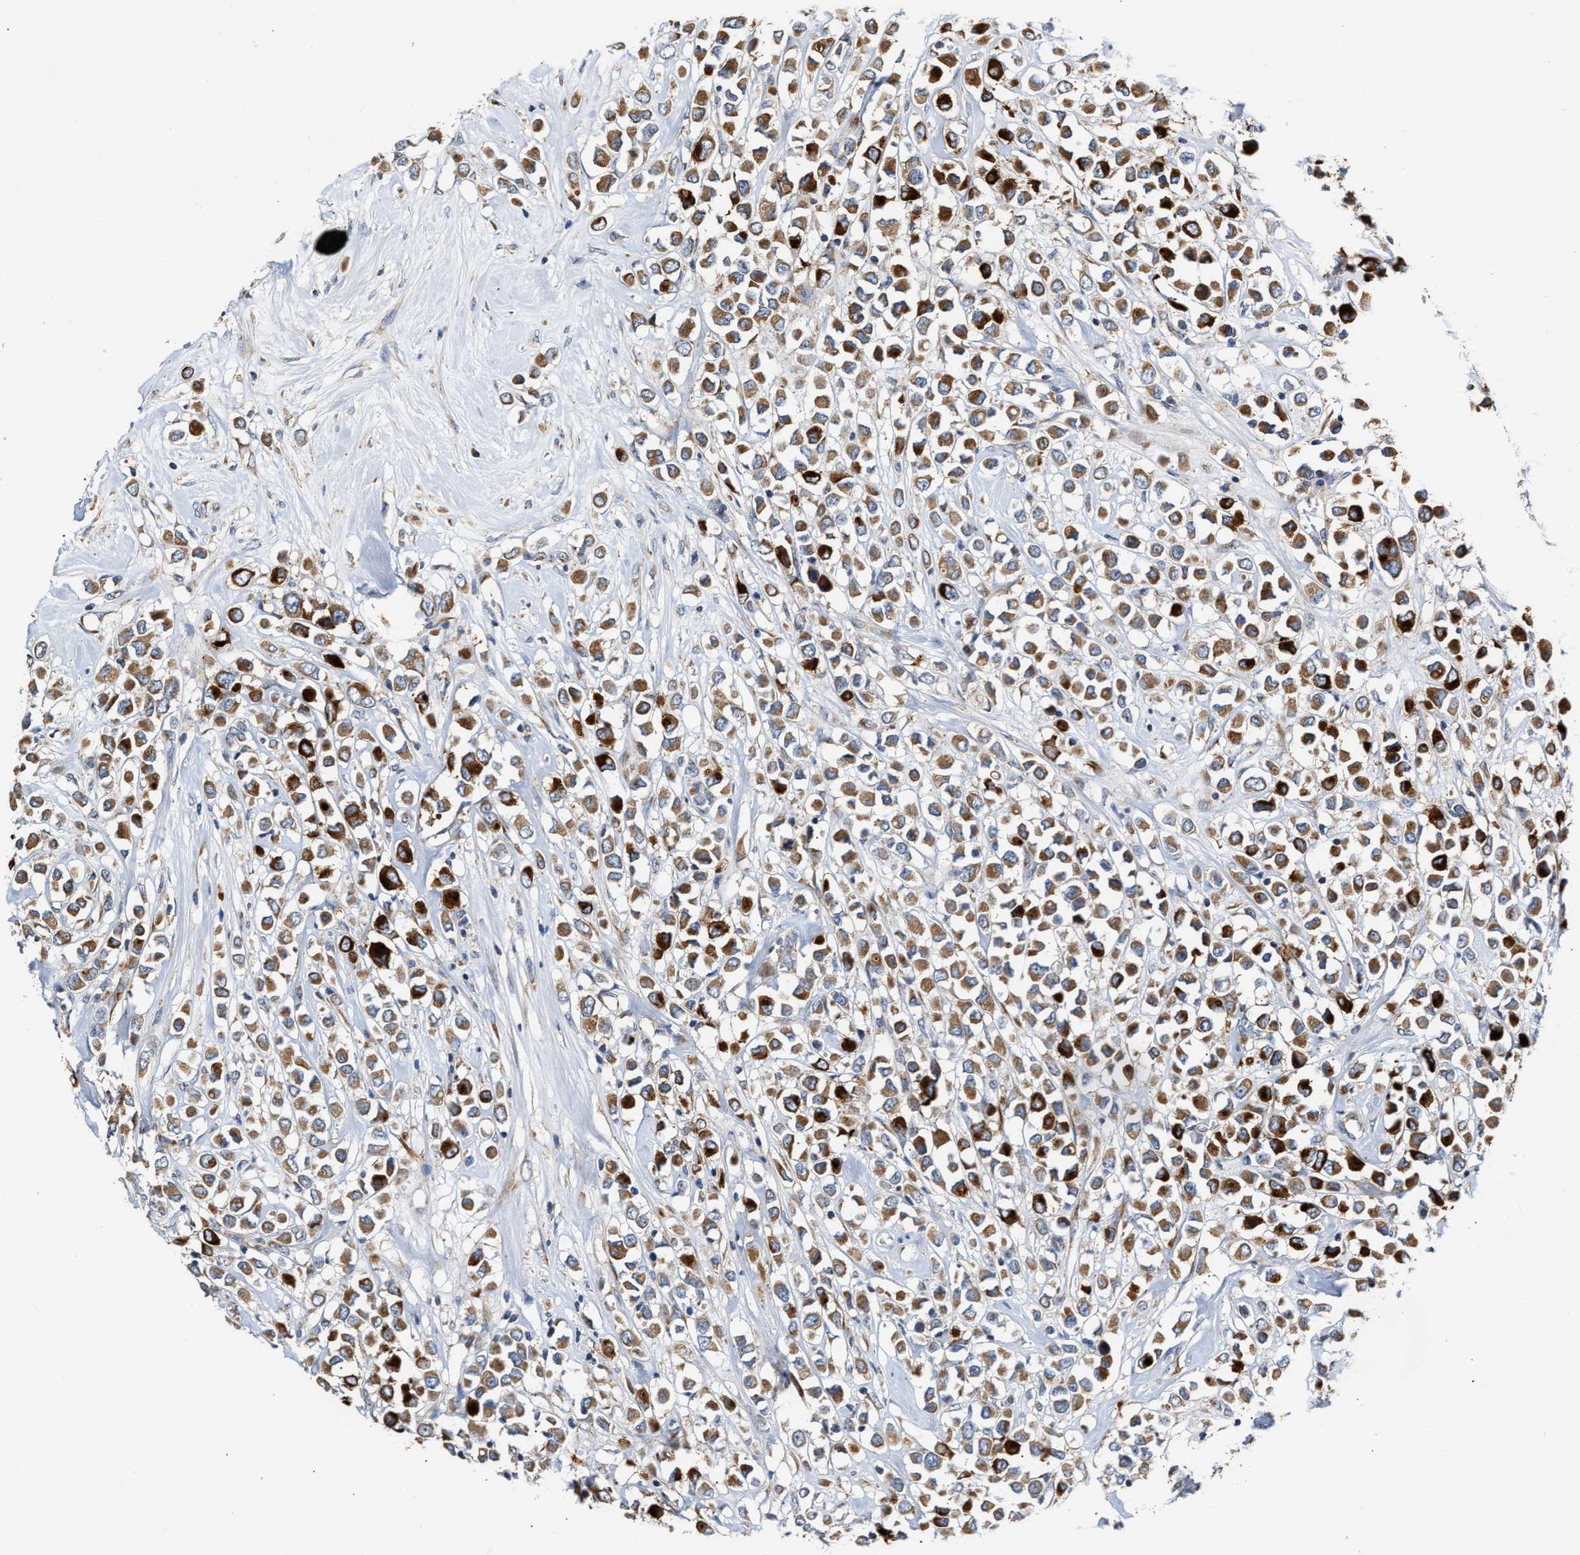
{"staining": {"intensity": "strong", "quantity": ">75%", "location": "cytoplasmic/membranous"}, "tissue": "breast cancer", "cell_type": "Tumor cells", "image_type": "cancer", "snomed": [{"axis": "morphology", "description": "Duct carcinoma"}, {"axis": "topography", "description": "Breast"}], "caption": "Human breast cancer stained for a protein (brown) displays strong cytoplasmic/membranous positive expression in about >75% of tumor cells.", "gene": "MALSU1", "patient": {"sex": "female", "age": 61}}